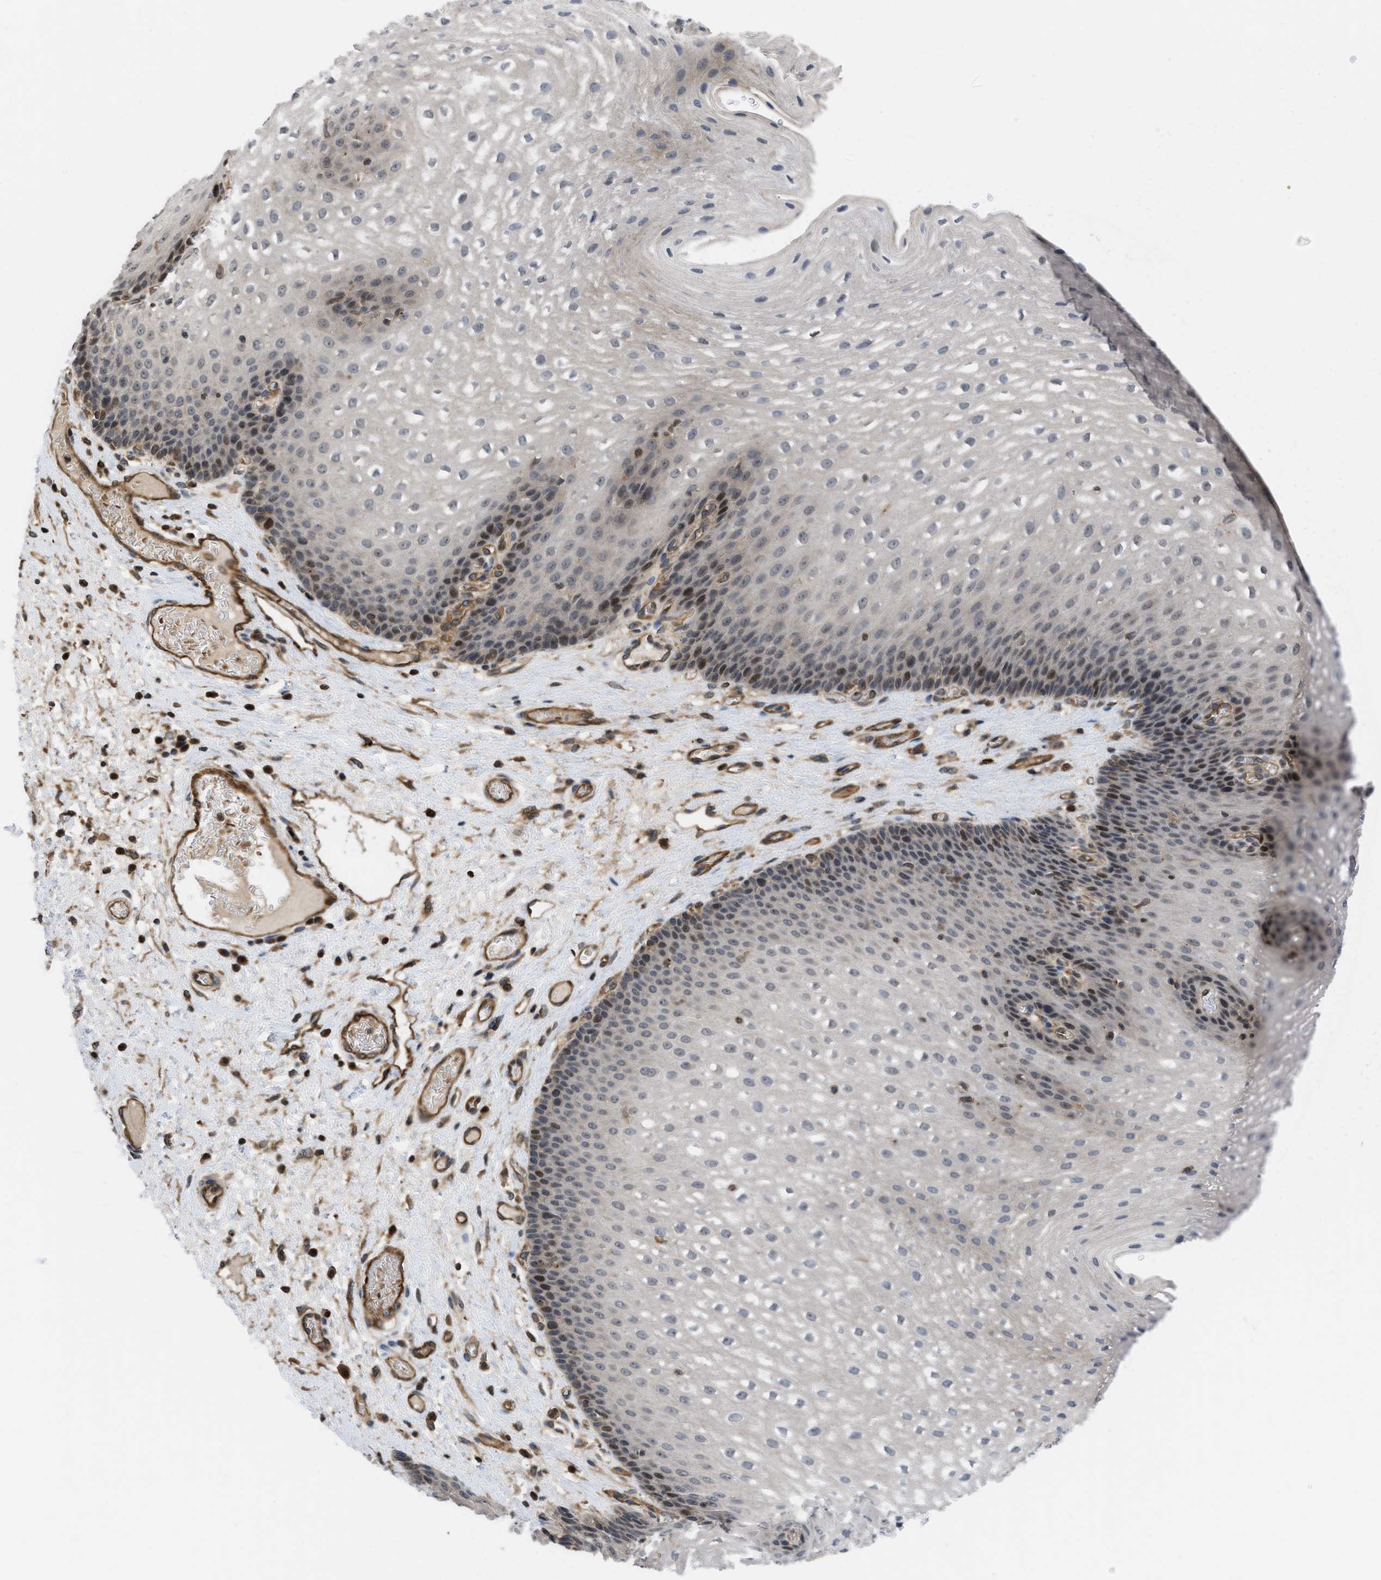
{"staining": {"intensity": "moderate", "quantity": "<25%", "location": "nuclear"}, "tissue": "esophagus", "cell_type": "Squamous epithelial cells", "image_type": "normal", "snomed": [{"axis": "morphology", "description": "Normal tissue, NOS"}, {"axis": "topography", "description": "Esophagus"}], "caption": "Approximately <25% of squamous epithelial cells in benign human esophagus reveal moderate nuclear protein staining as visualized by brown immunohistochemical staining.", "gene": "GPATCH2L", "patient": {"sex": "male", "age": 48}}